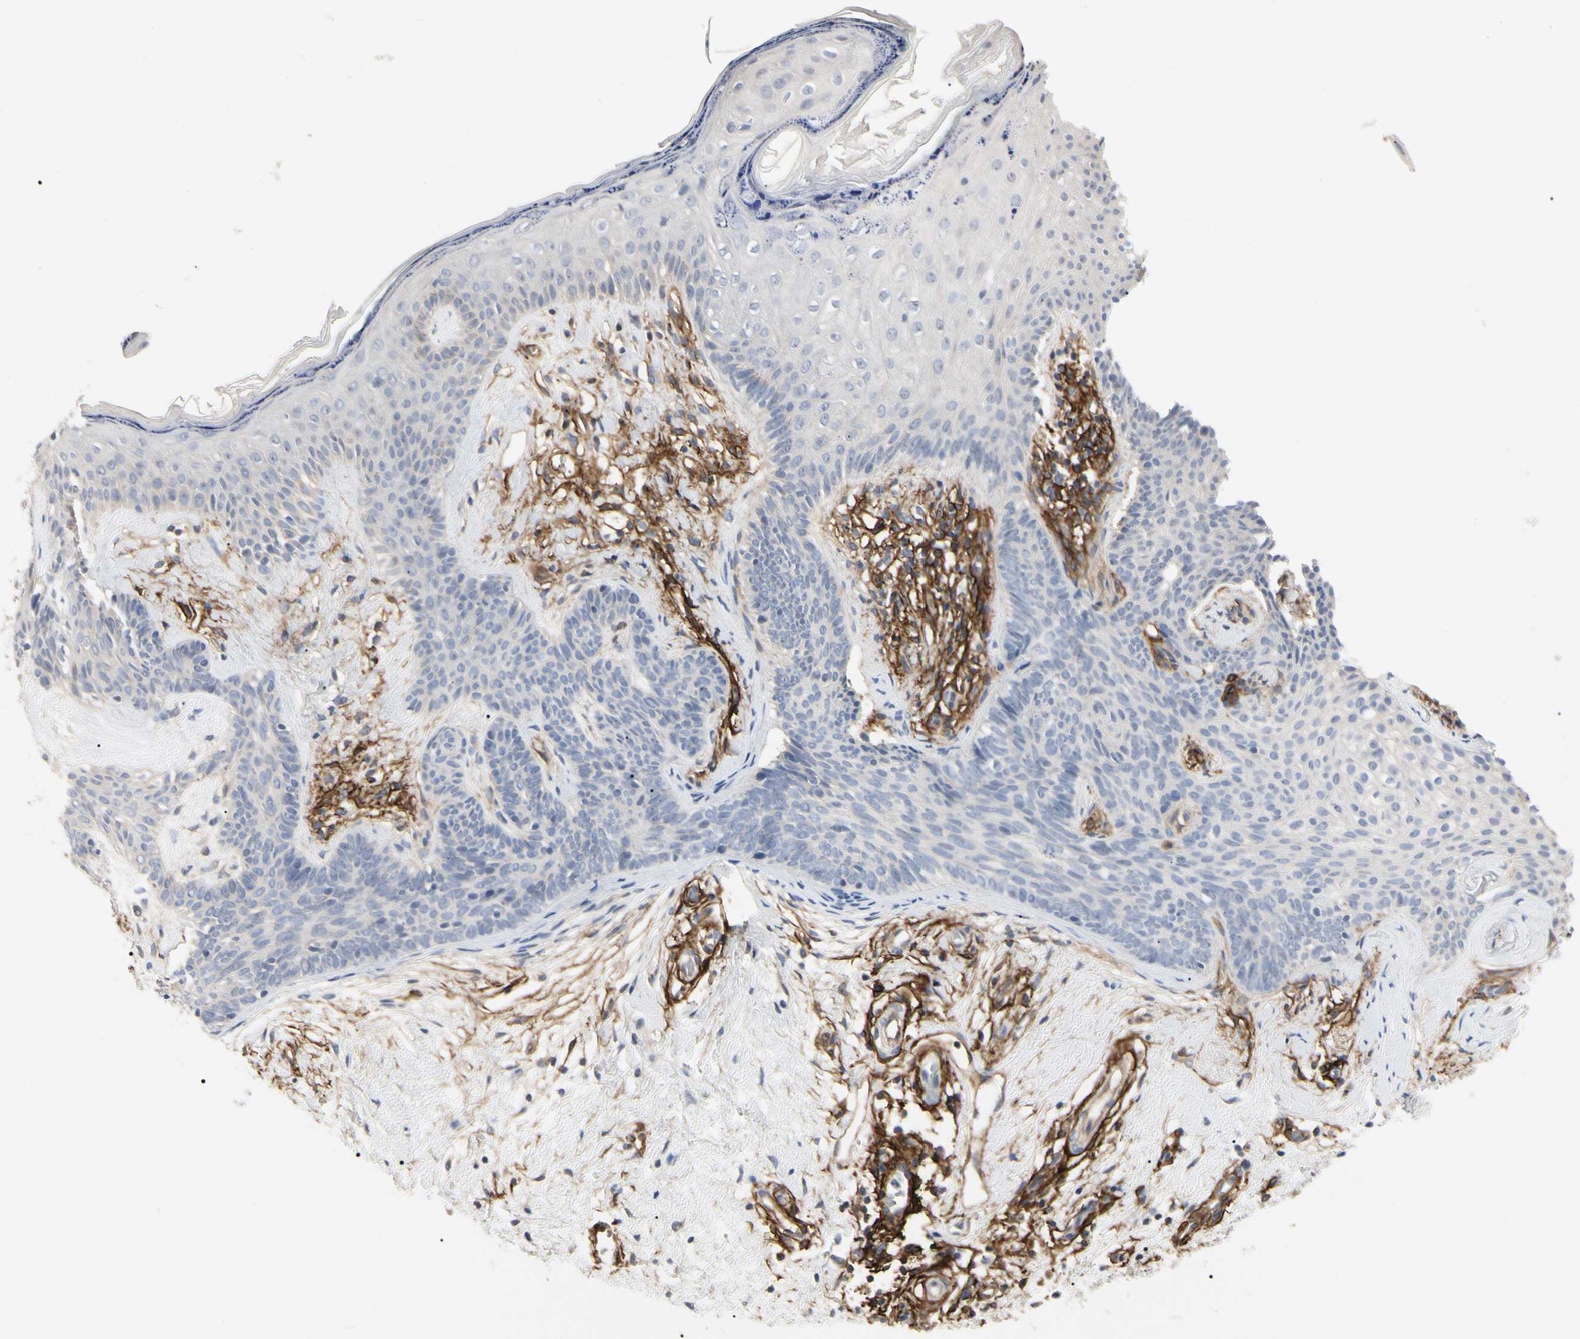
{"staining": {"intensity": "negative", "quantity": "none", "location": "none"}, "tissue": "skin cancer", "cell_type": "Tumor cells", "image_type": "cancer", "snomed": [{"axis": "morphology", "description": "Developmental malformation"}, {"axis": "morphology", "description": "Basal cell carcinoma"}, {"axis": "topography", "description": "Skin"}], "caption": "IHC photomicrograph of human skin basal cell carcinoma stained for a protein (brown), which exhibits no positivity in tumor cells.", "gene": "GGT5", "patient": {"sex": "female", "age": 62}}